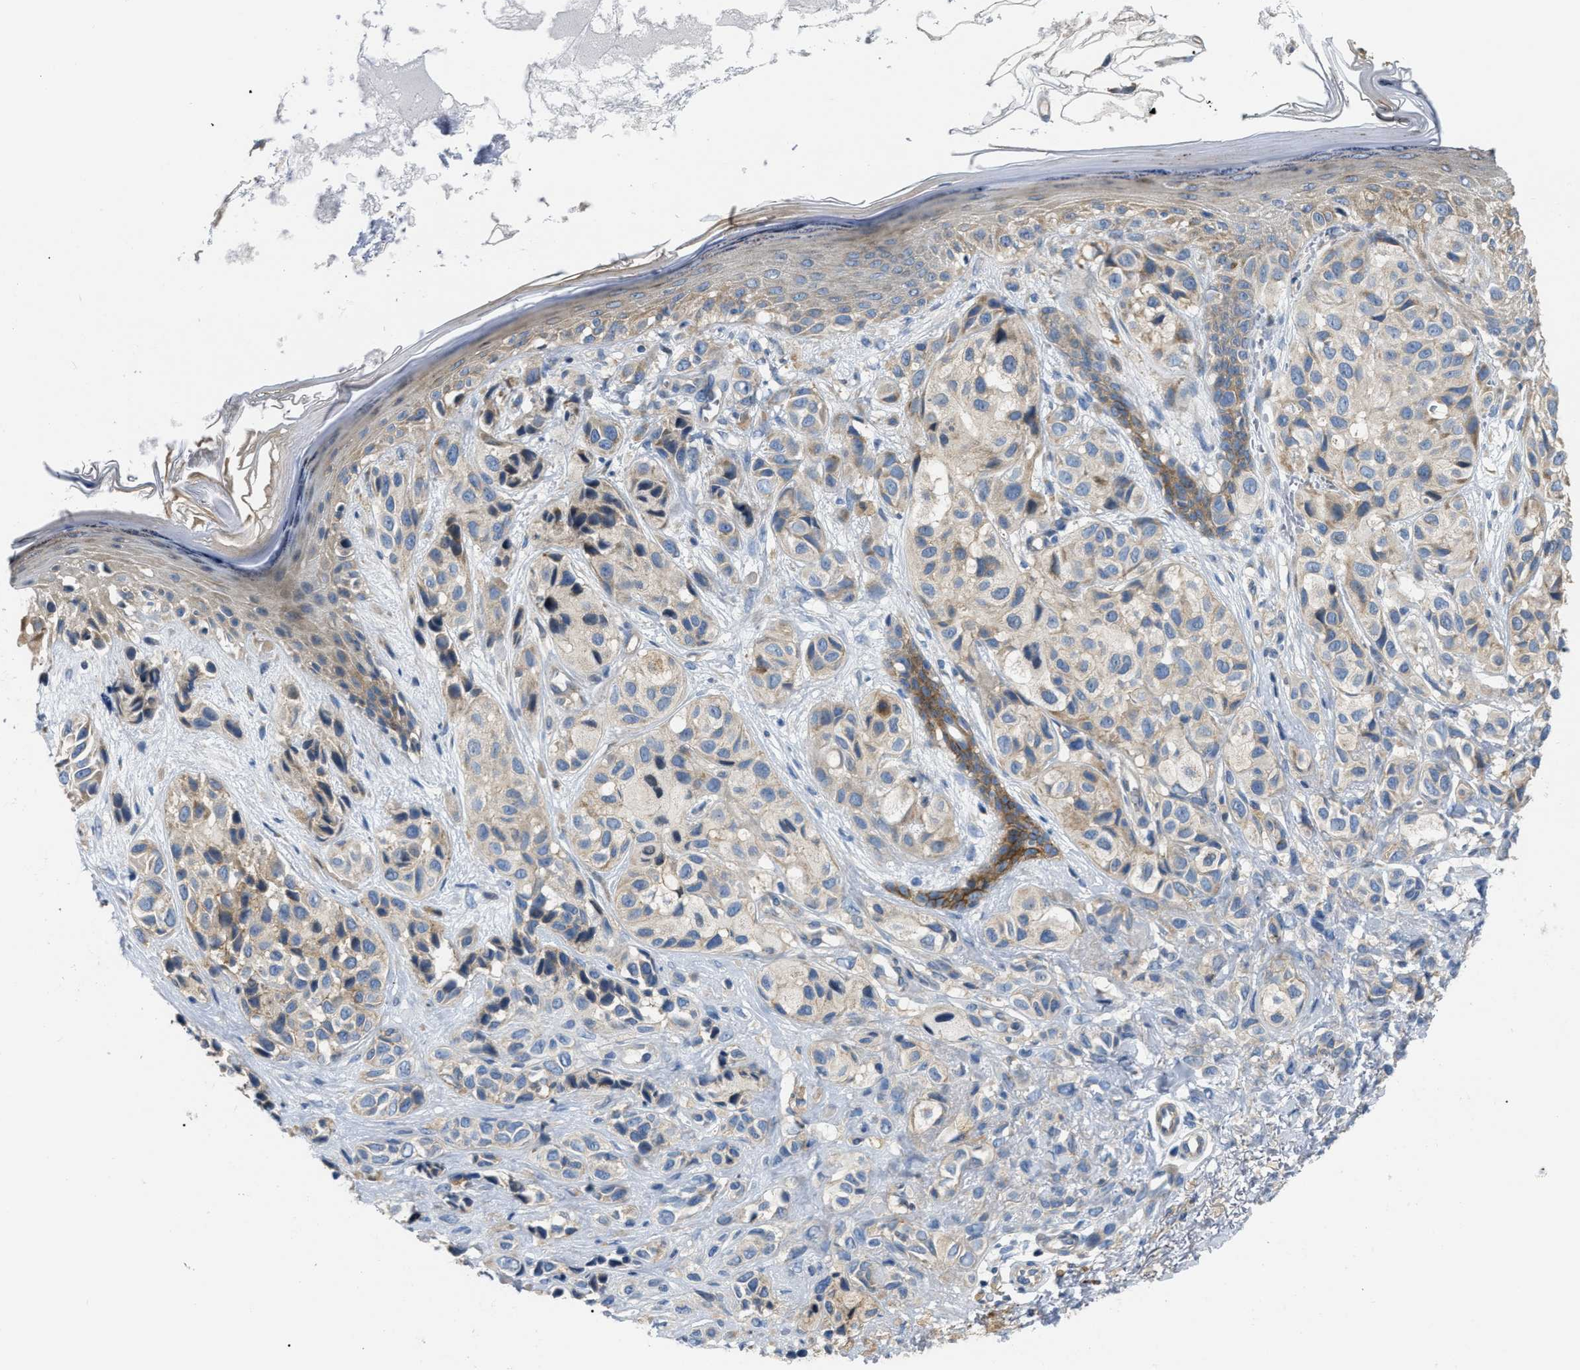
{"staining": {"intensity": "weak", "quantity": "25%-75%", "location": "cytoplasmic/membranous"}, "tissue": "melanoma", "cell_type": "Tumor cells", "image_type": "cancer", "snomed": [{"axis": "morphology", "description": "Malignant melanoma, NOS"}, {"axis": "topography", "description": "Skin"}], "caption": "Melanoma tissue reveals weak cytoplasmic/membranous positivity in approximately 25%-75% of tumor cells", "gene": "DHX58", "patient": {"sex": "female", "age": 58}}